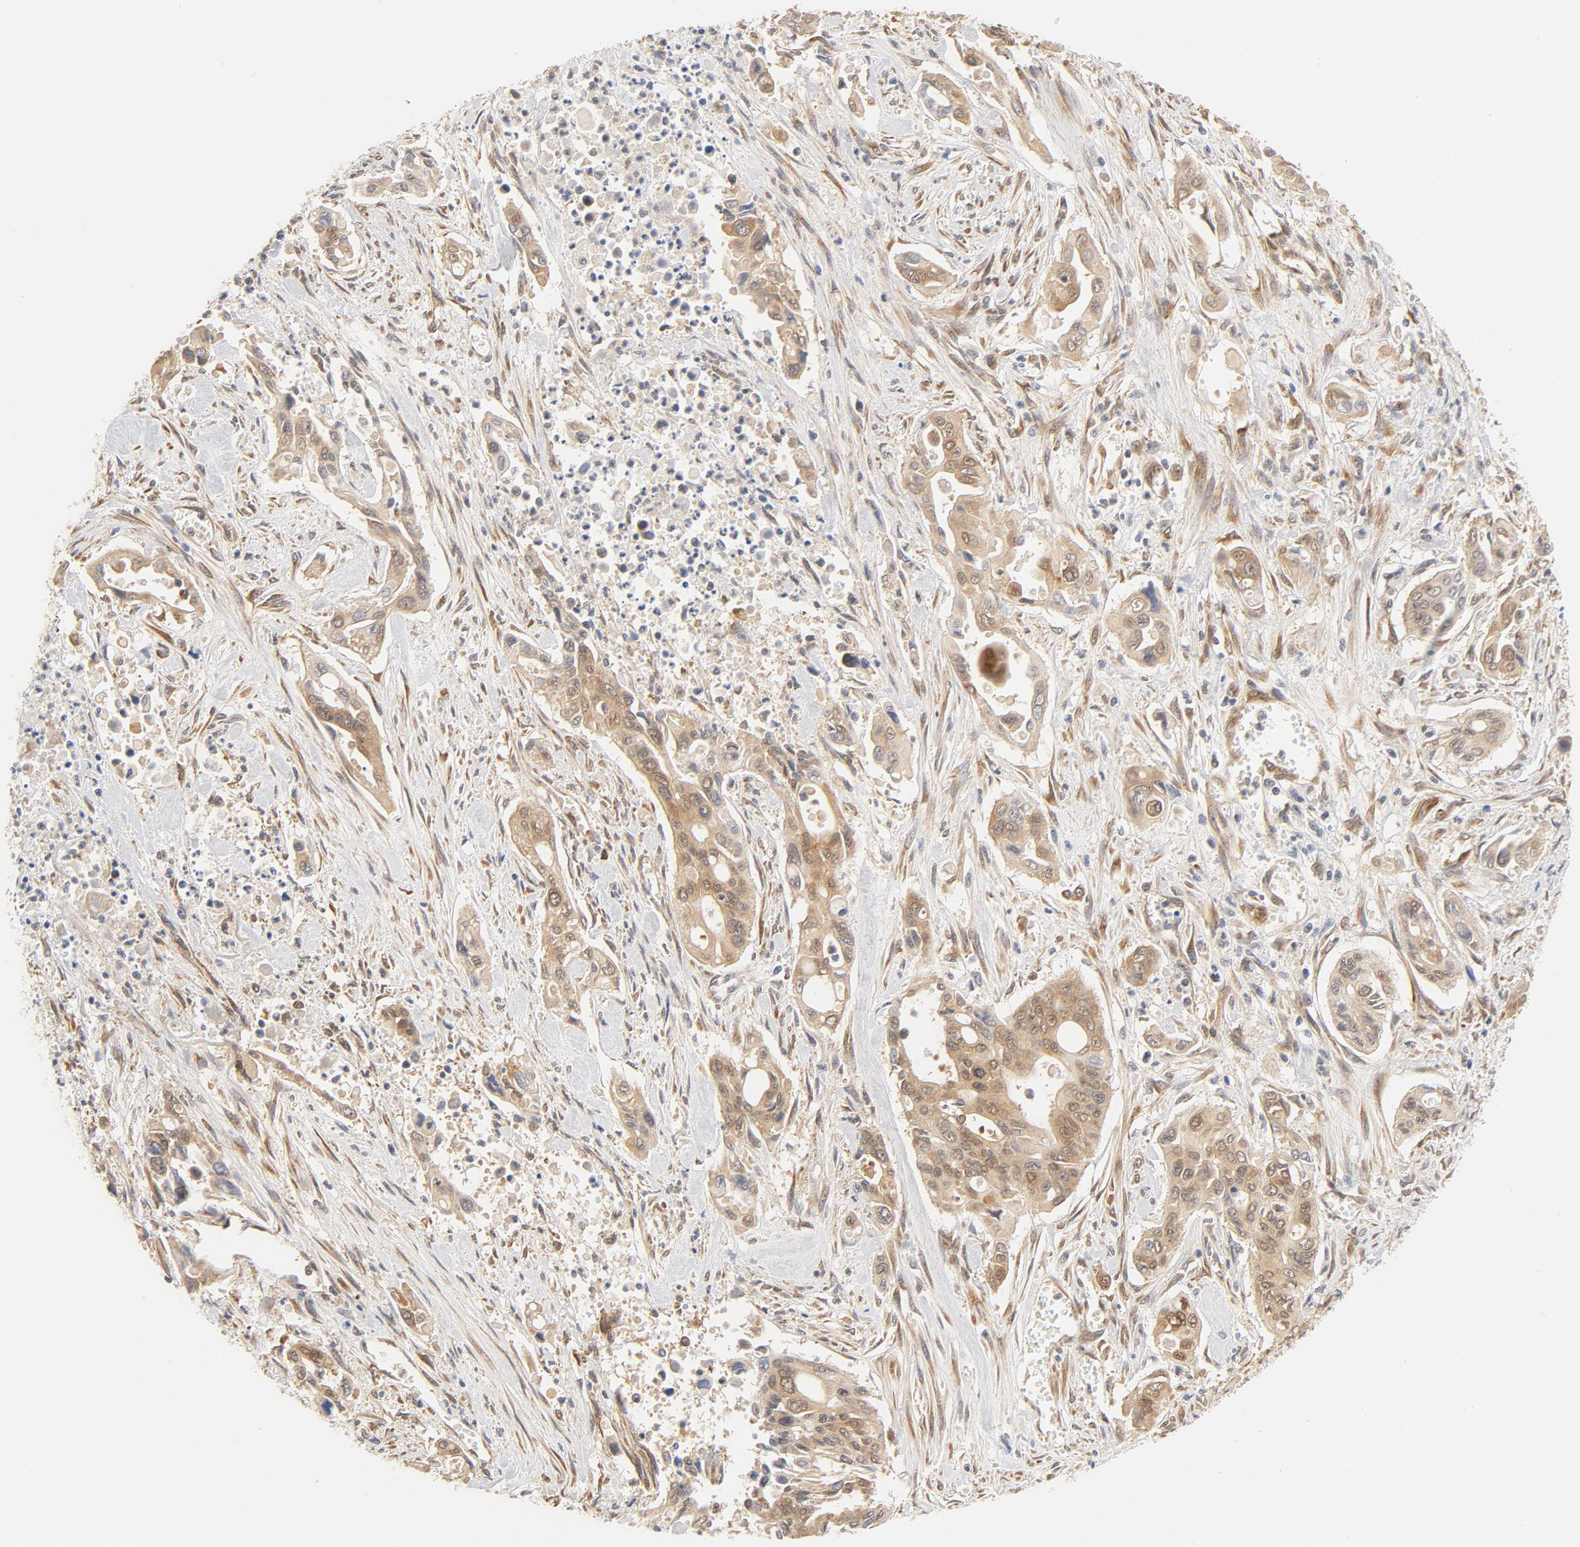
{"staining": {"intensity": "moderate", "quantity": ">75%", "location": "cytoplasmic/membranous"}, "tissue": "pancreatic cancer", "cell_type": "Tumor cells", "image_type": "cancer", "snomed": [{"axis": "morphology", "description": "Adenocarcinoma, NOS"}, {"axis": "topography", "description": "Pancreas"}], "caption": "Immunohistochemical staining of human adenocarcinoma (pancreatic) displays medium levels of moderate cytoplasmic/membranous staining in approximately >75% of tumor cells.", "gene": "EIF4E", "patient": {"sex": "male", "age": 77}}